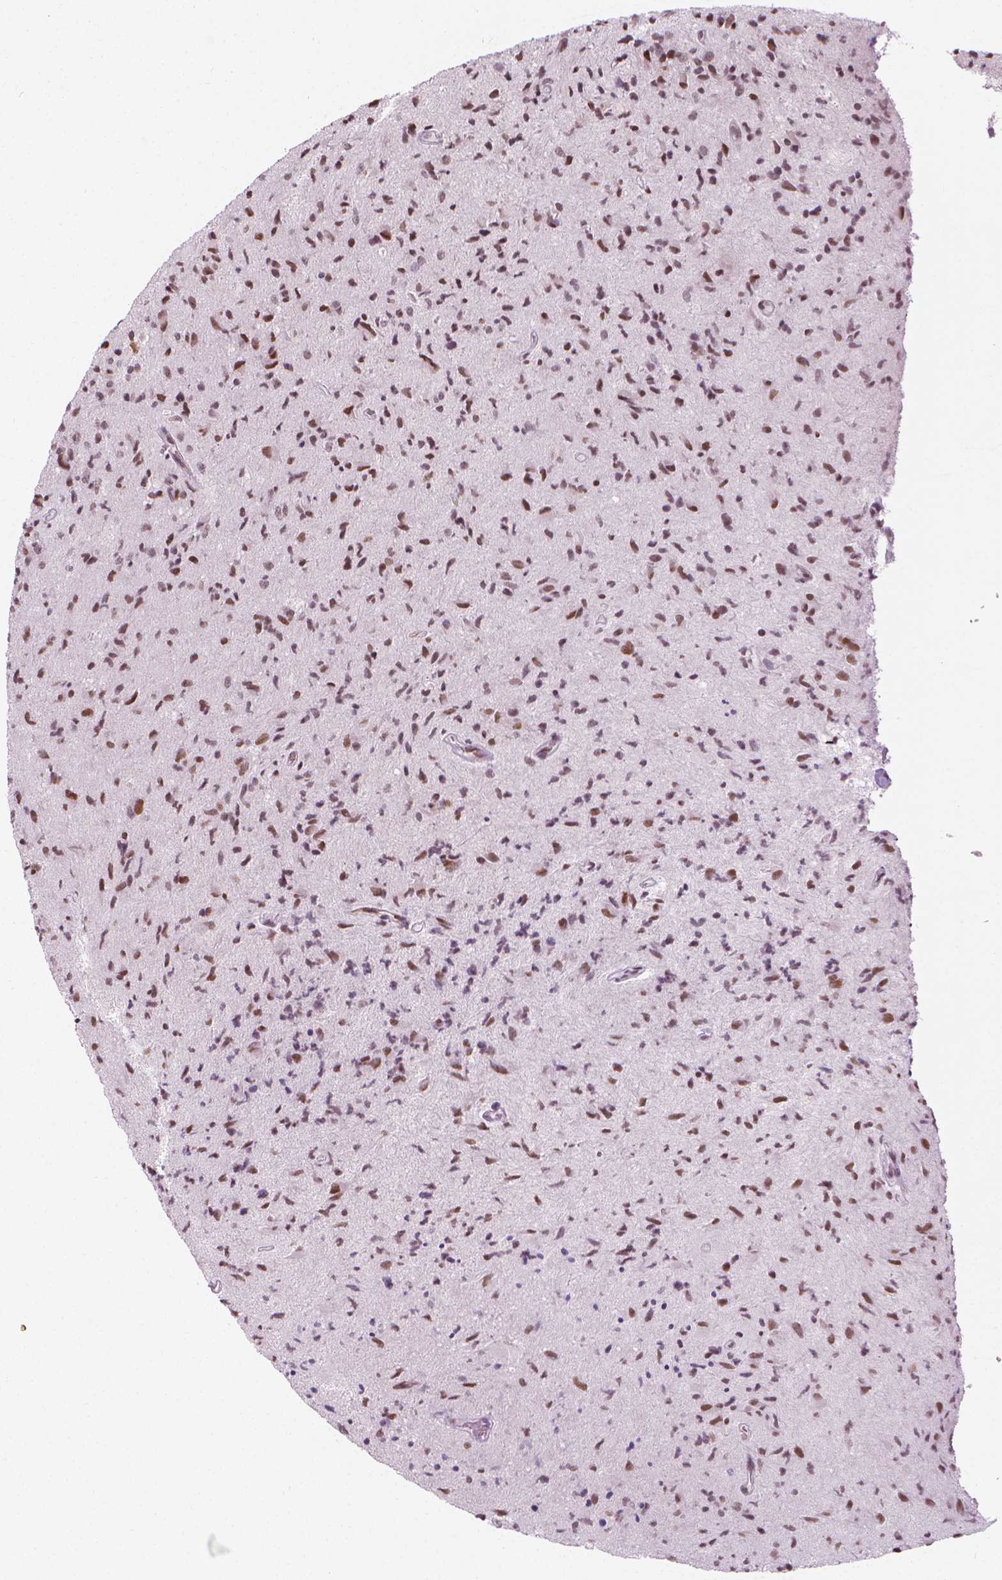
{"staining": {"intensity": "moderate", "quantity": ">75%", "location": "nuclear"}, "tissue": "glioma", "cell_type": "Tumor cells", "image_type": "cancer", "snomed": [{"axis": "morphology", "description": "Glioma, malignant, High grade"}, {"axis": "topography", "description": "Brain"}], "caption": "Immunohistochemistry (IHC) (DAB (3,3'-diaminobenzidine)) staining of human glioma exhibits moderate nuclear protein positivity in approximately >75% of tumor cells. (Brightfield microscopy of DAB IHC at high magnification).", "gene": "CDKN1C", "patient": {"sex": "male", "age": 54}}